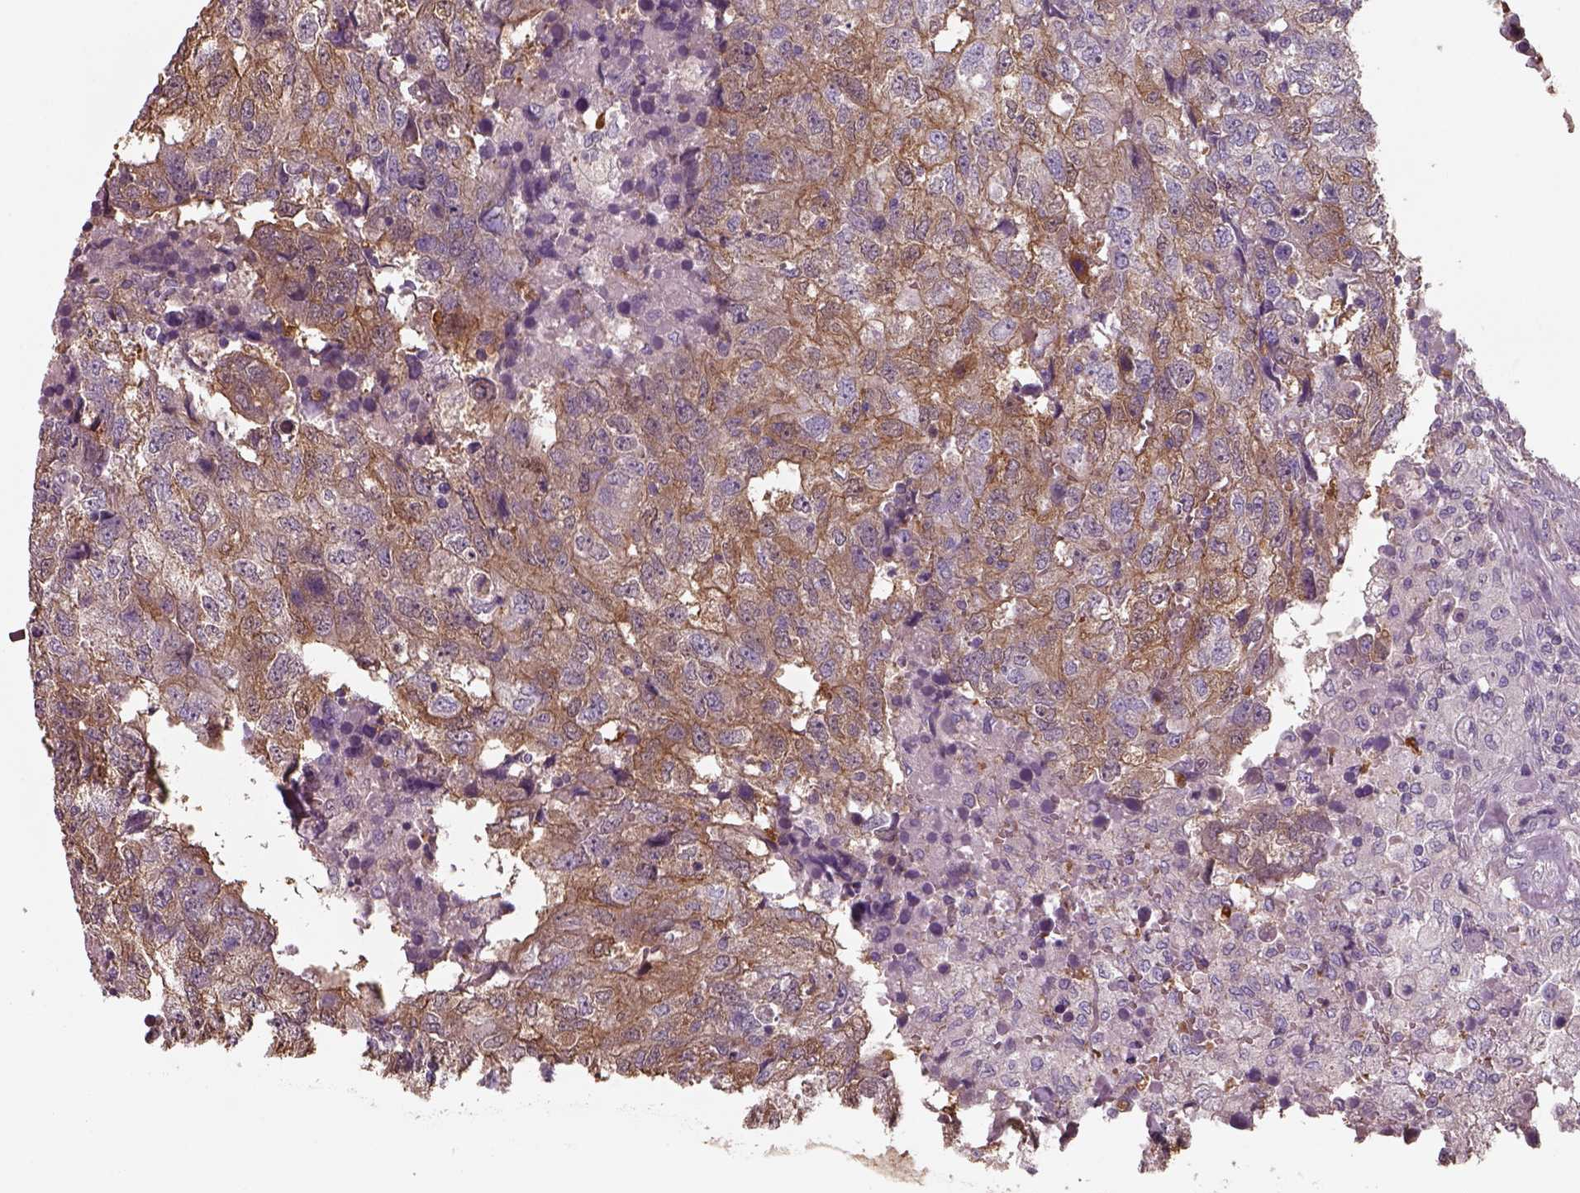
{"staining": {"intensity": "negative", "quantity": "none", "location": "none"}, "tissue": "breast cancer", "cell_type": "Tumor cells", "image_type": "cancer", "snomed": [{"axis": "morphology", "description": "Duct carcinoma"}, {"axis": "topography", "description": "Breast"}], "caption": "This is an IHC histopathology image of human breast cancer (infiltrating ductal carcinoma). There is no positivity in tumor cells.", "gene": "ISYNA1", "patient": {"sex": "female", "age": 30}}